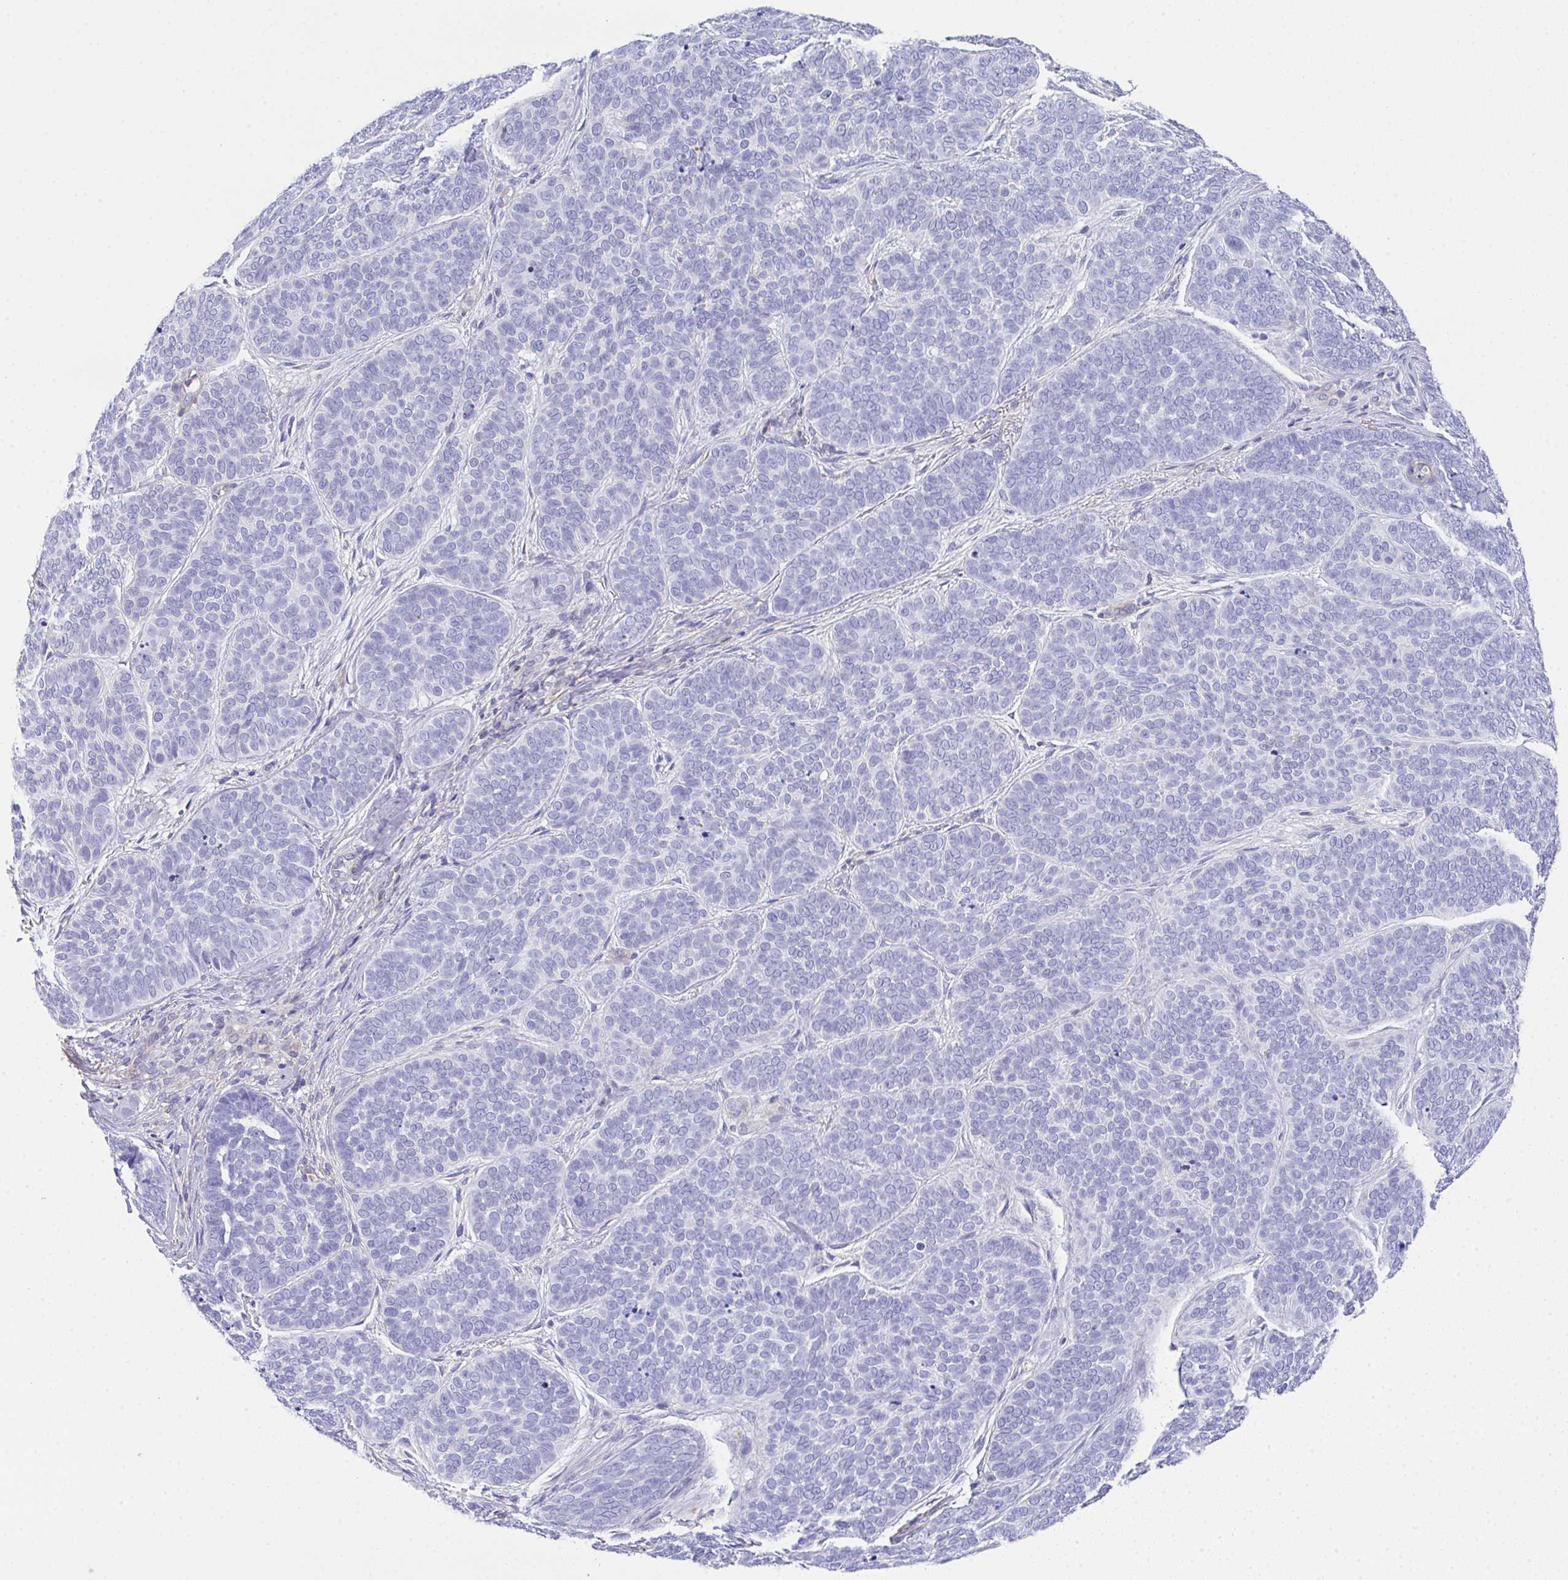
{"staining": {"intensity": "negative", "quantity": "none", "location": "none"}, "tissue": "skin cancer", "cell_type": "Tumor cells", "image_type": "cancer", "snomed": [{"axis": "morphology", "description": "Basal cell carcinoma"}, {"axis": "topography", "description": "Skin"}, {"axis": "topography", "description": "Skin of nose"}], "caption": "Immunohistochemistry (IHC) of skin basal cell carcinoma displays no expression in tumor cells.", "gene": "TNFAIP8", "patient": {"sex": "female", "age": 81}}